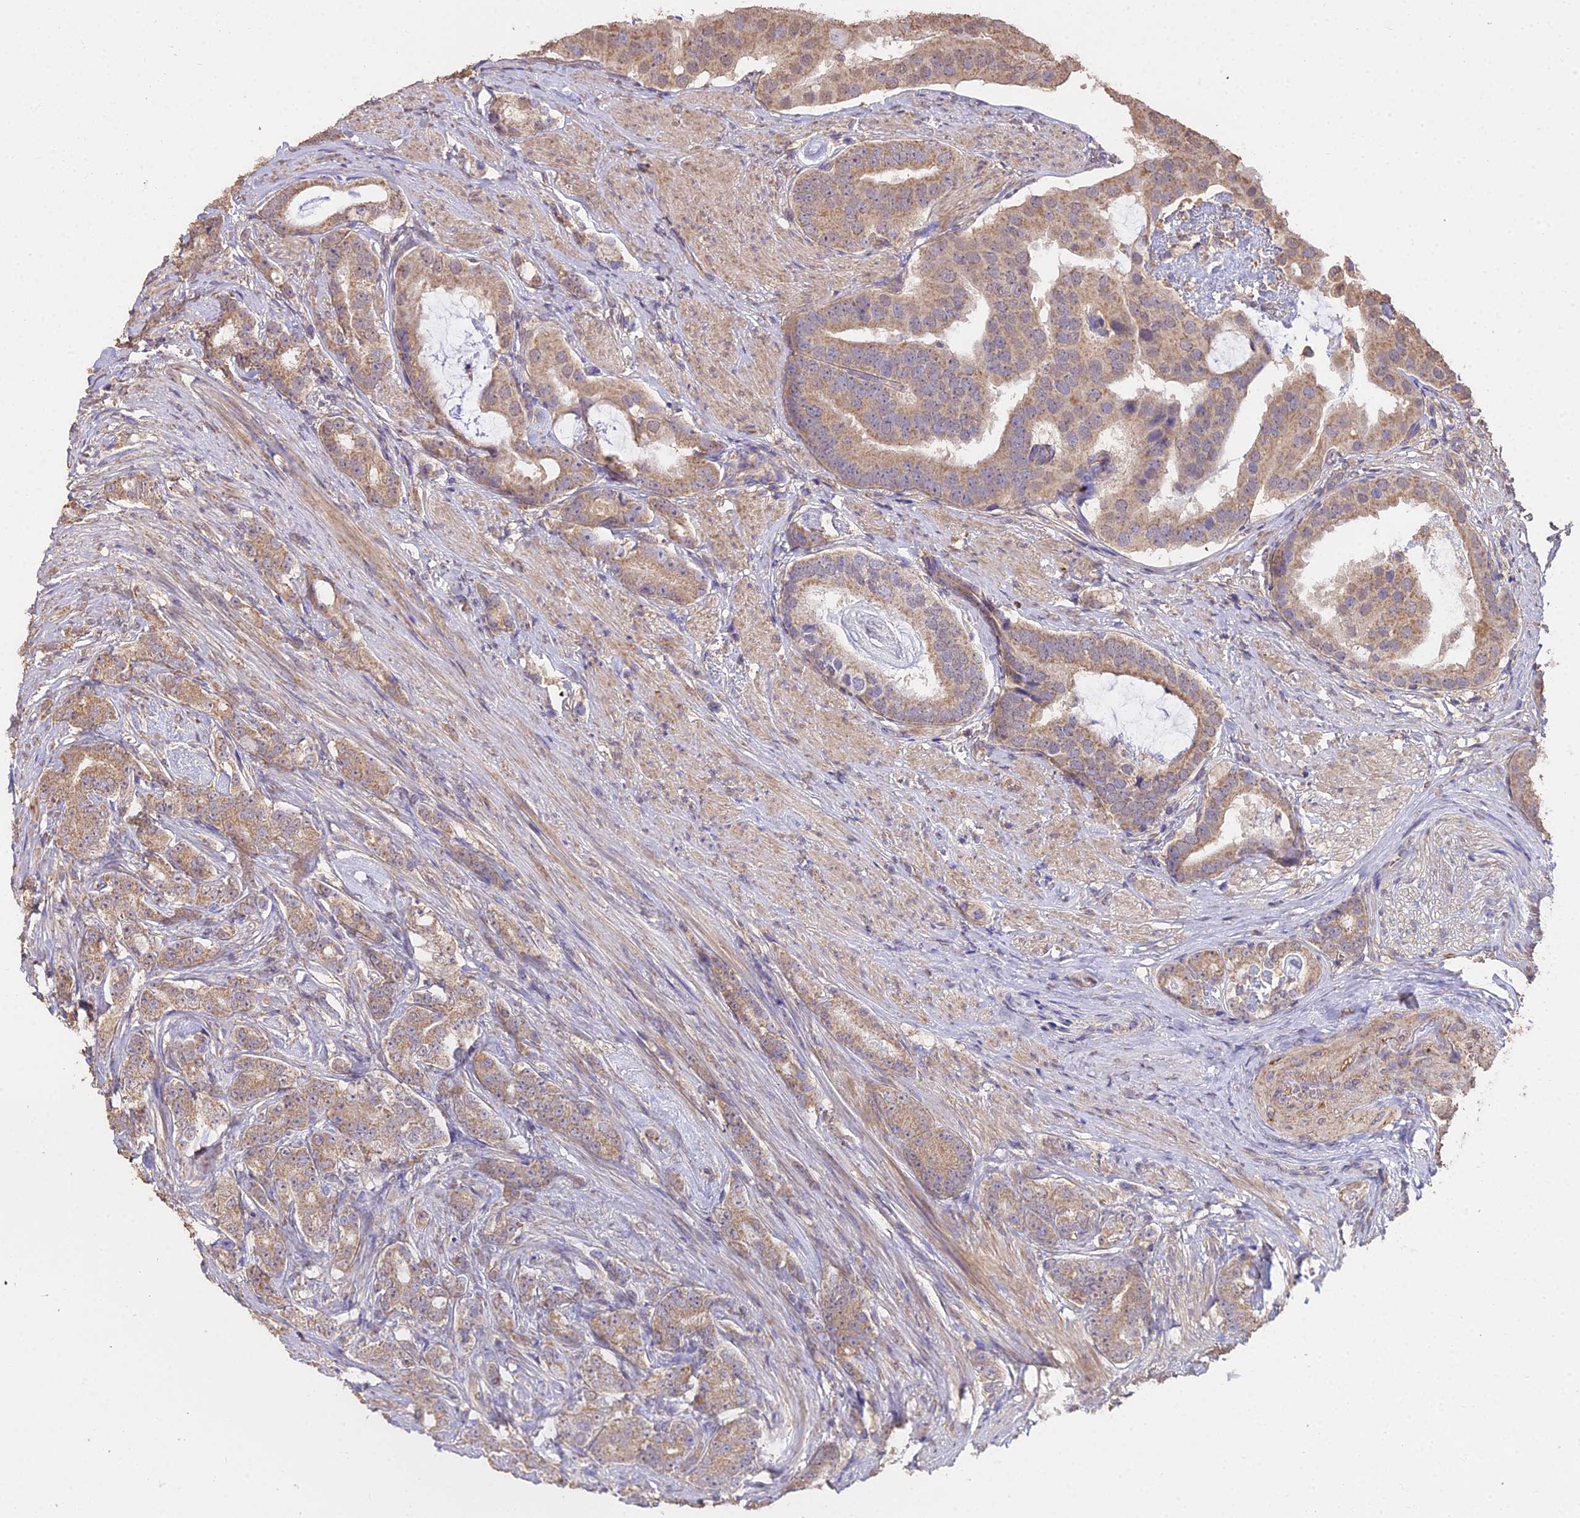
{"staining": {"intensity": "moderate", "quantity": ">75%", "location": "cytoplasmic/membranous"}, "tissue": "prostate cancer", "cell_type": "Tumor cells", "image_type": "cancer", "snomed": [{"axis": "morphology", "description": "Adenocarcinoma, Low grade"}, {"axis": "topography", "description": "Prostate"}], "caption": "Moderate cytoplasmic/membranous expression is appreciated in approximately >75% of tumor cells in prostate cancer. Using DAB (3,3'-diaminobenzidine) (brown) and hematoxylin (blue) stains, captured at high magnification using brightfield microscopy.", "gene": "METTL13", "patient": {"sex": "male", "age": 71}}